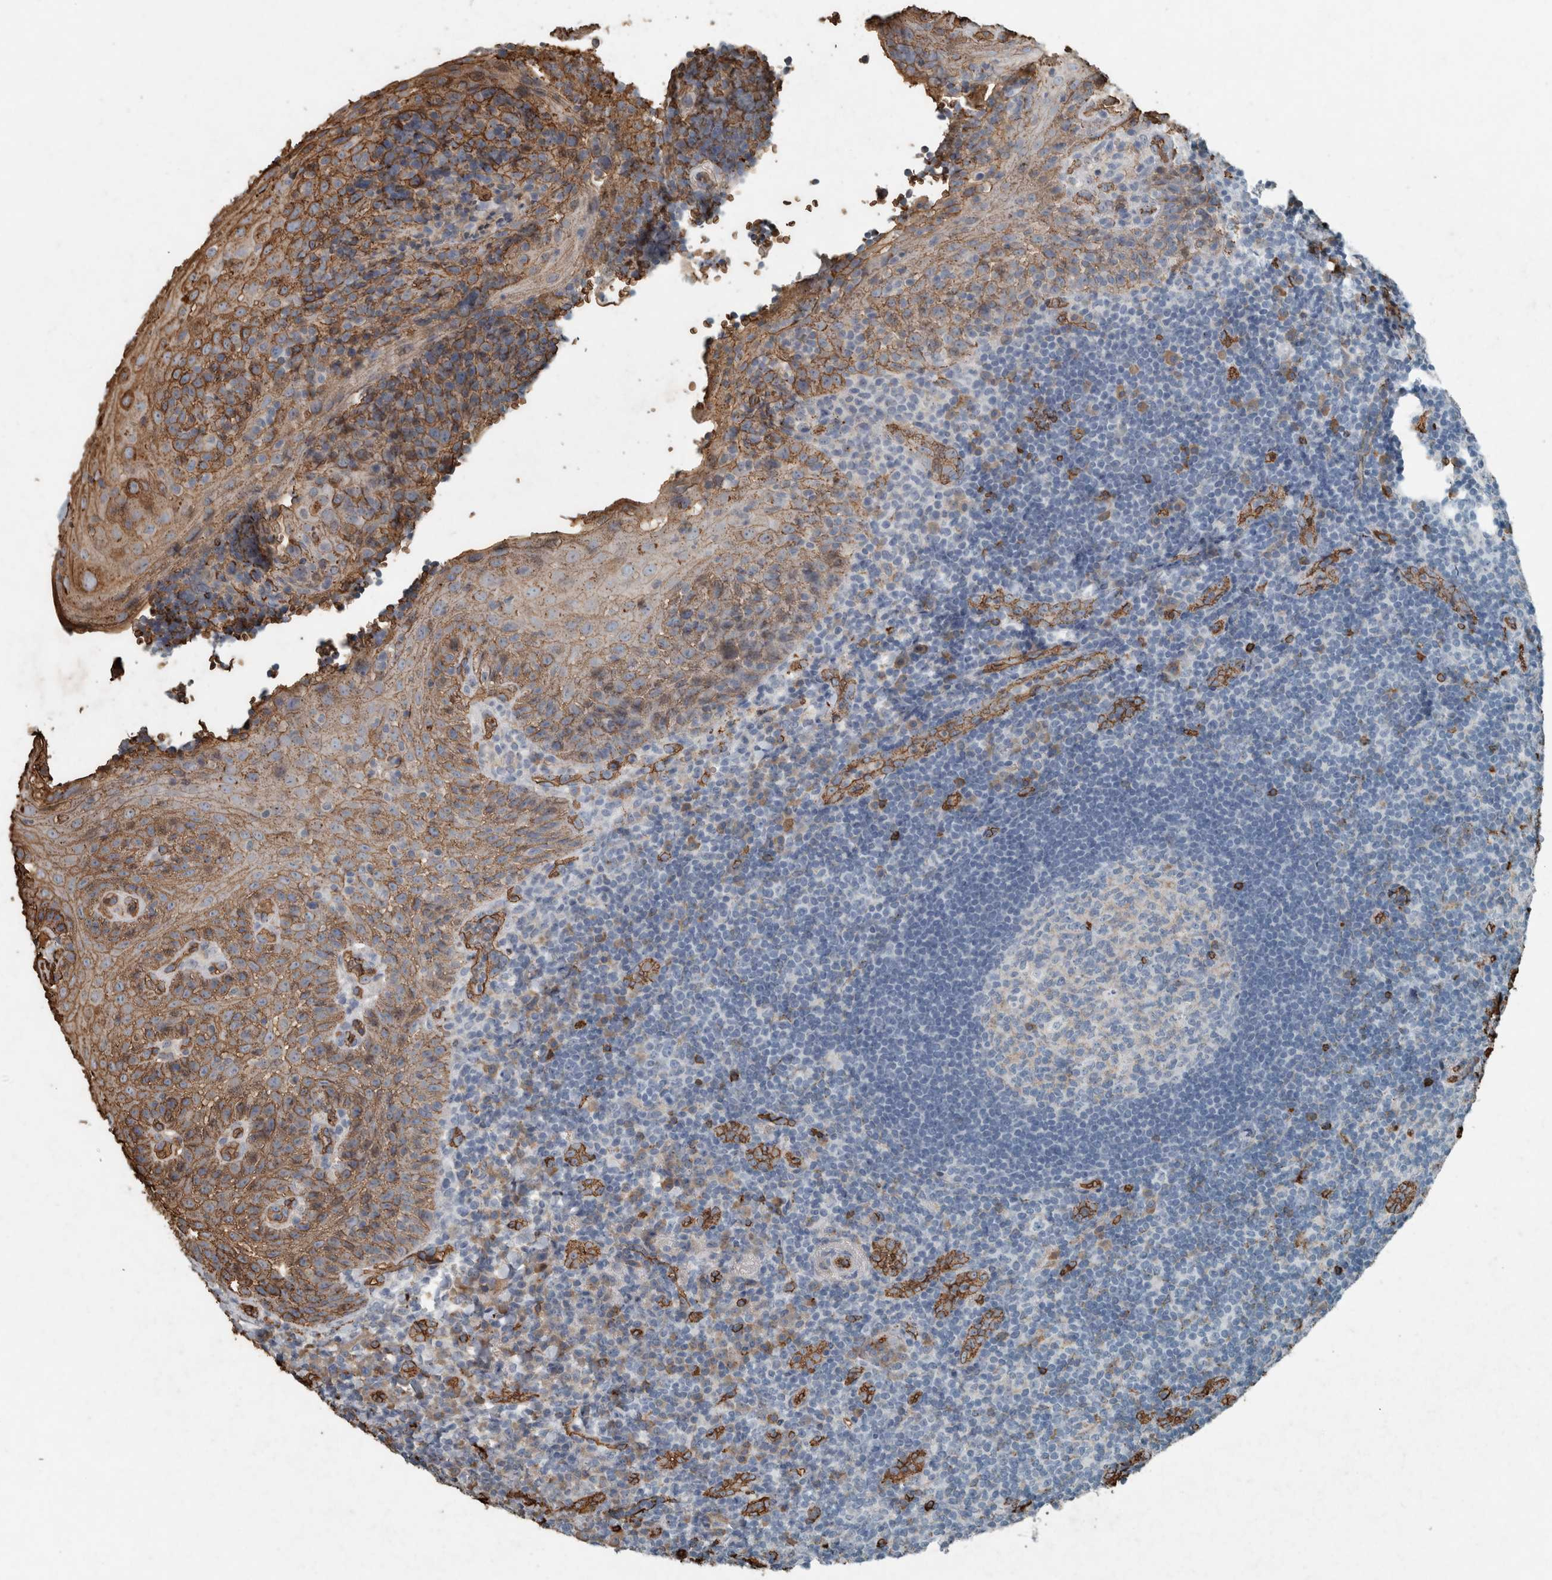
{"staining": {"intensity": "negative", "quantity": "none", "location": "none"}, "tissue": "tonsil", "cell_type": "Germinal center cells", "image_type": "normal", "snomed": [{"axis": "morphology", "description": "Normal tissue, NOS"}, {"axis": "topography", "description": "Tonsil"}], "caption": "Tonsil stained for a protein using IHC exhibits no staining germinal center cells.", "gene": "LBP", "patient": {"sex": "male", "age": 37}}